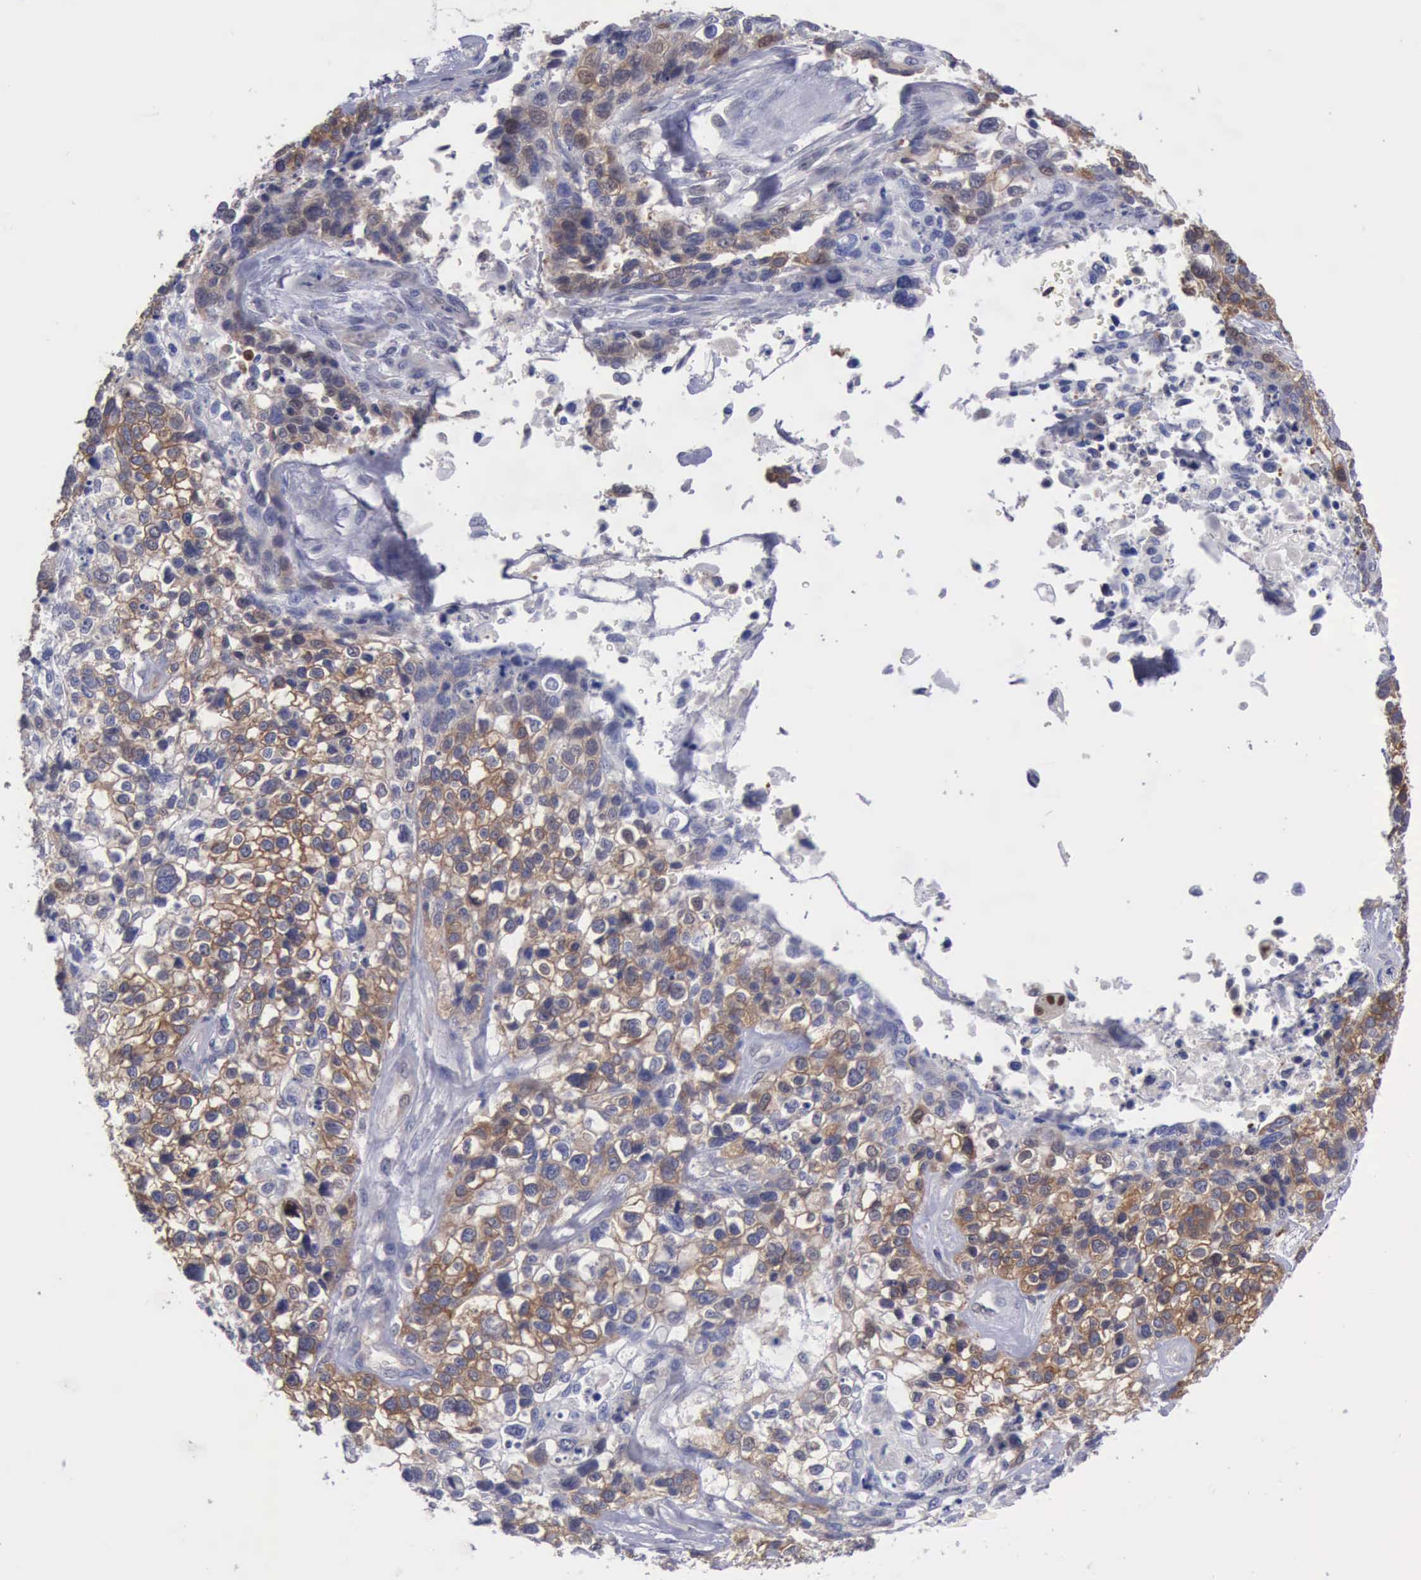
{"staining": {"intensity": "moderate", "quantity": "25%-75%", "location": "cytoplasmic/membranous"}, "tissue": "lung cancer", "cell_type": "Tumor cells", "image_type": "cancer", "snomed": [{"axis": "morphology", "description": "Squamous cell carcinoma, NOS"}, {"axis": "topography", "description": "Lymph node"}, {"axis": "topography", "description": "Lung"}], "caption": "Protein staining of lung cancer tissue shows moderate cytoplasmic/membranous expression in about 25%-75% of tumor cells. The staining was performed using DAB (3,3'-diaminobenzidine), with brown indicating positive protein expression. Nuclei are stained blue with hematoxylin.", "gene": "PDCD4", "patient": {"sex": "male", "age": 74}}